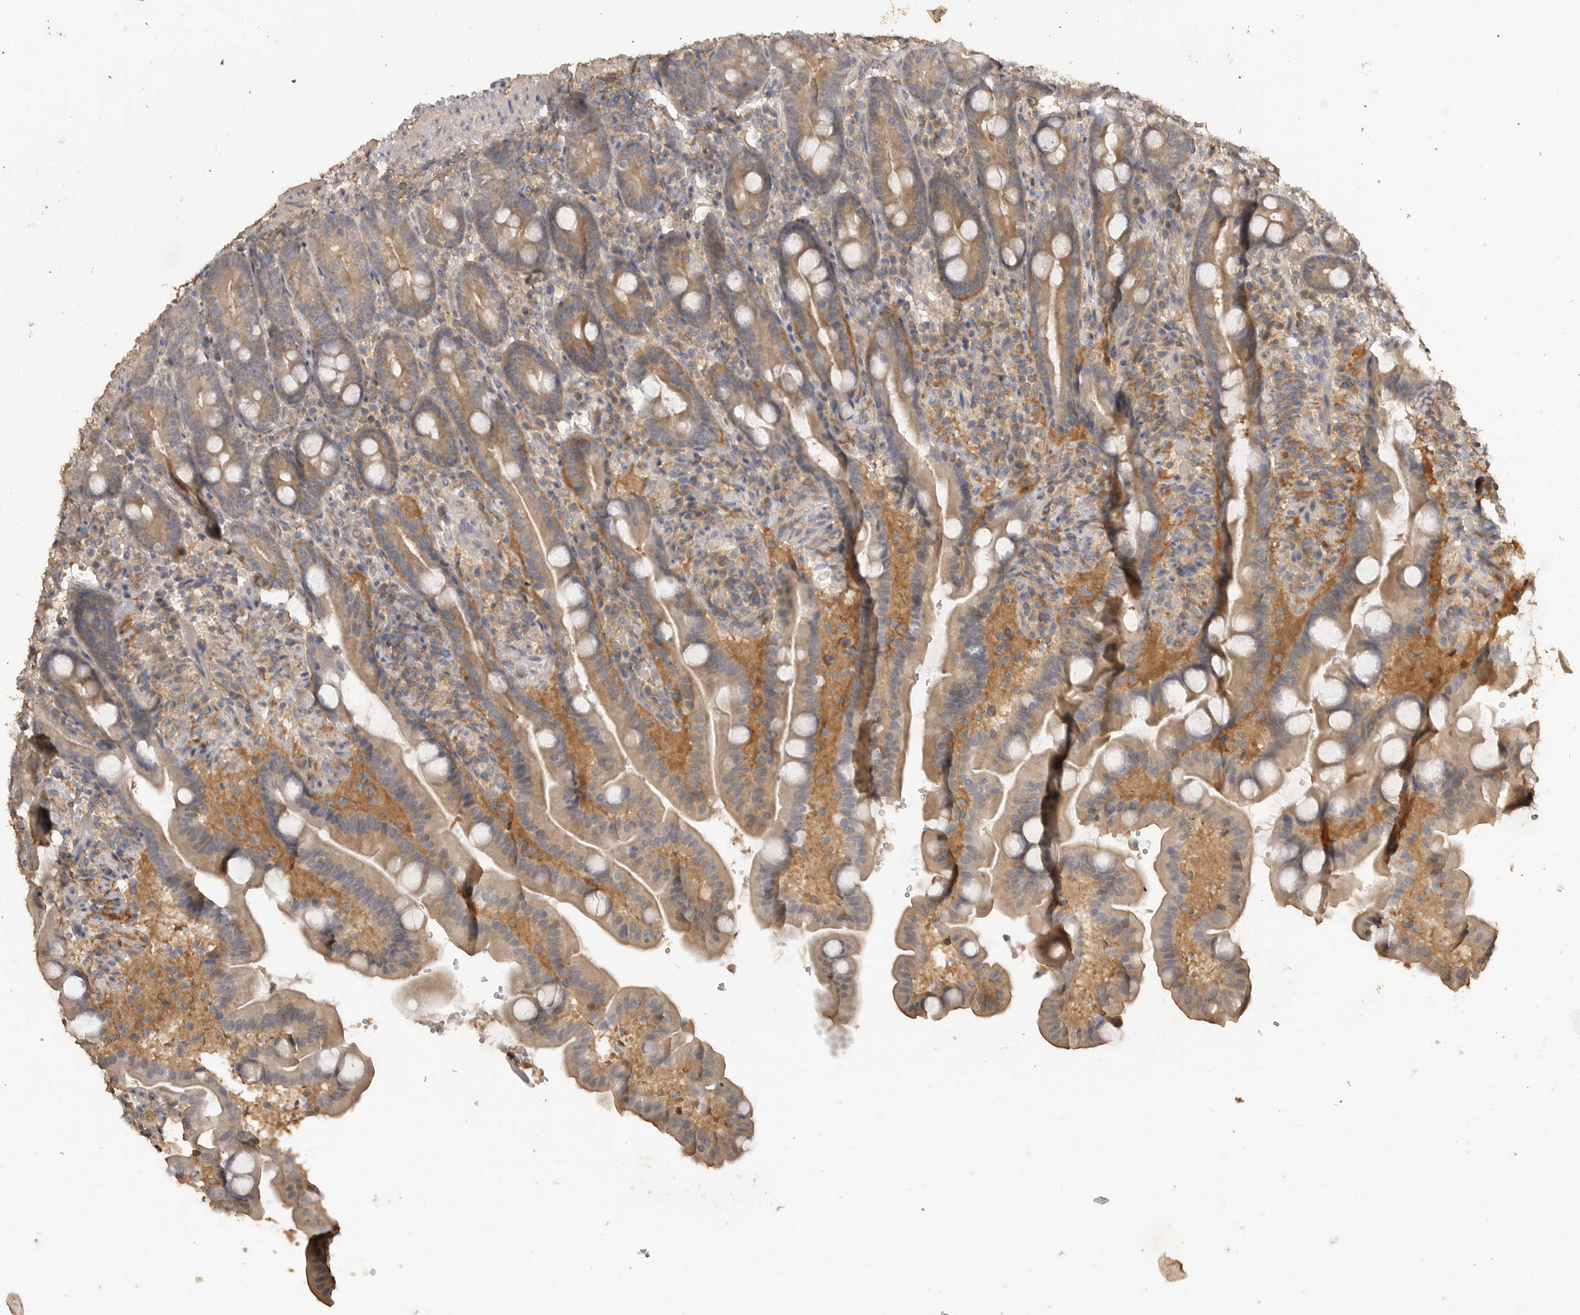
{"staining": {"intensity": "moderate", "quantity": ">75%", "location": "cytoplasmic/membranous"}, "tissue": "duodenum", "cell_type": "Glandular cells", "image_type": "normal", "snomed": [{"axis": "morphology", "description": "Normal tissue, NOS"}, {"axis": "topography", "description": "Duodenum"}], "caption": "Duodenum stained with IHC demonstrates moderate cytoplasmic/membranous positivity in about >75% of glandular cells.", "gene": "MAP2K1", "patient": {"sex": "male", "age": 54}}